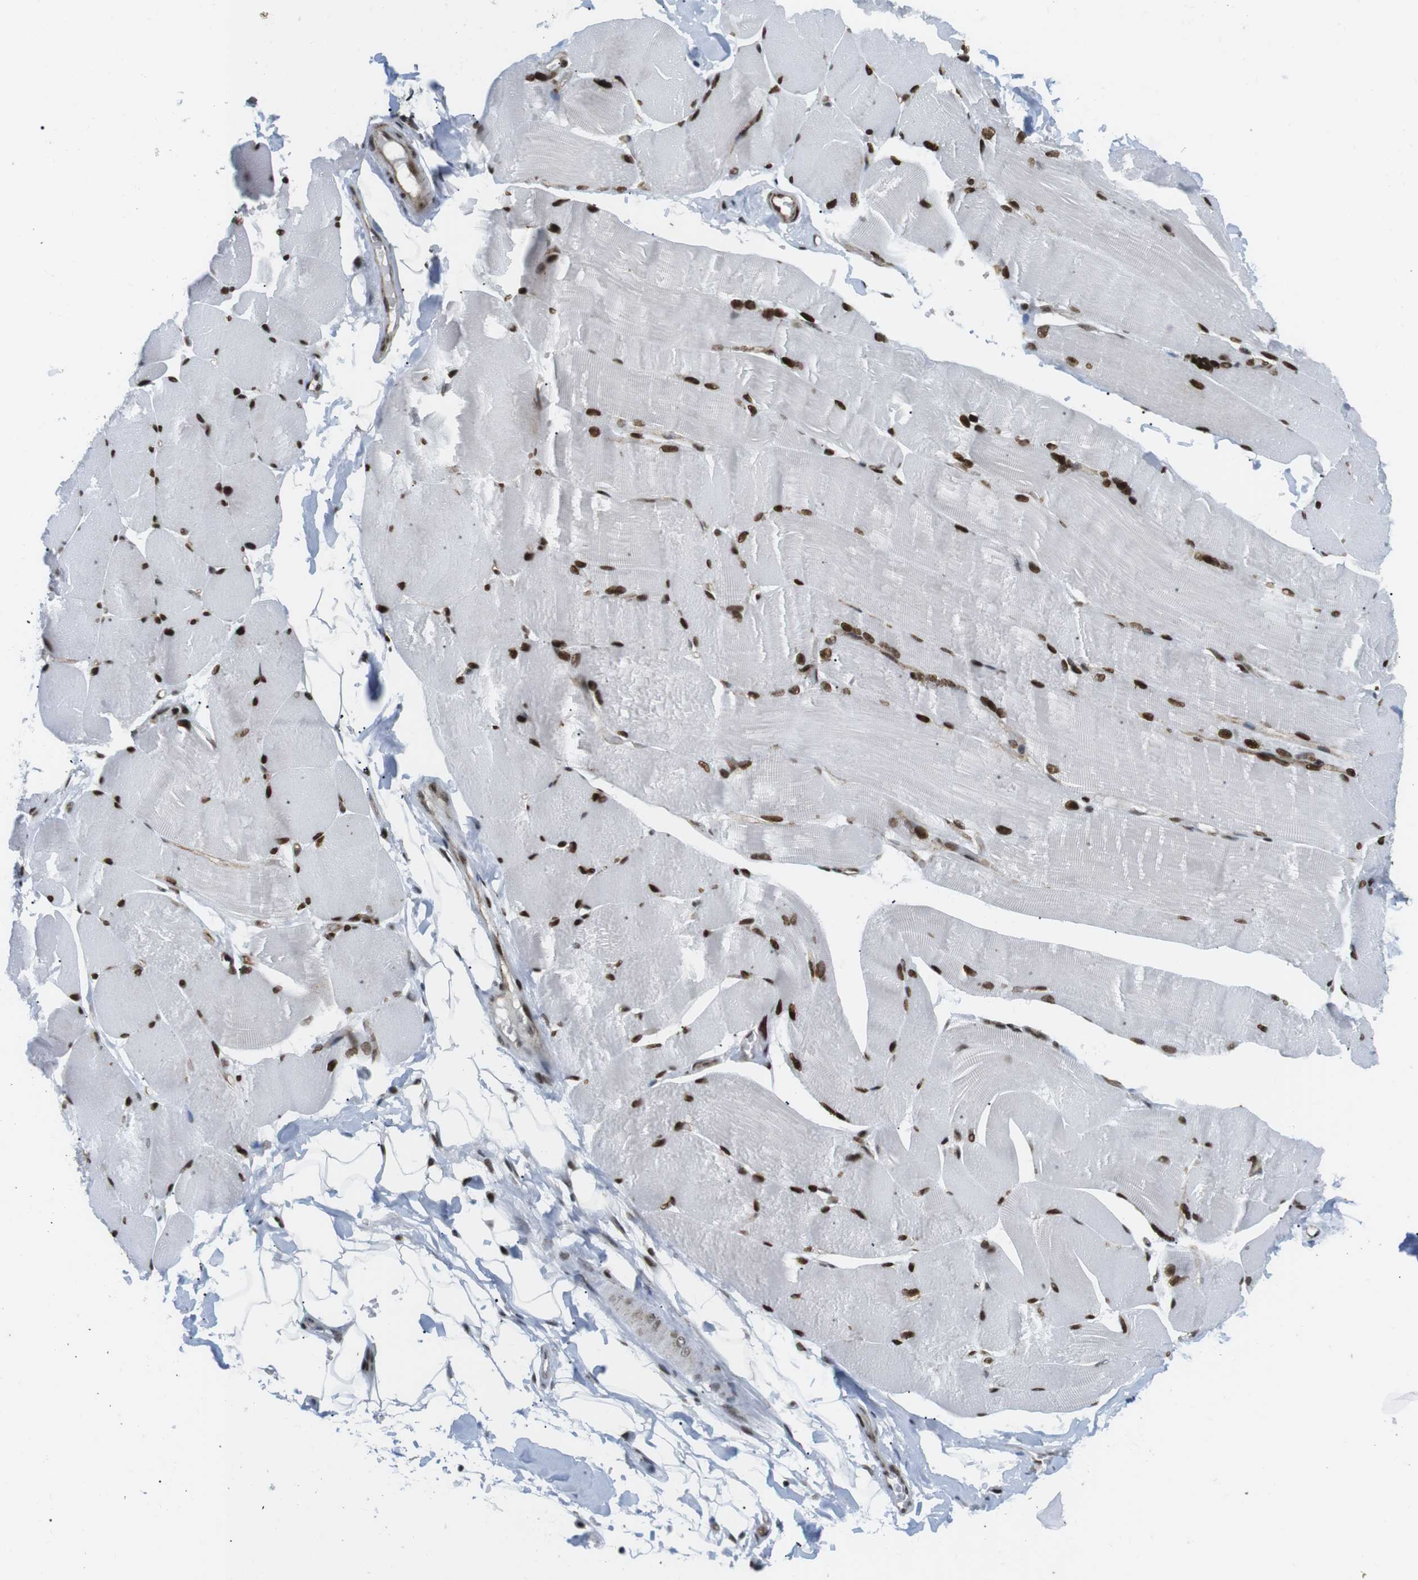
{"staining": {"intensity": "strong", "quantity": ">75%", "location": "nuclear"}, "tissue": "skeletal muscle", "cell_type": "Myocytes", "image_type": "normal", "snomed": [{"axis": "morphology", "description": "Normal tissue, NOS"}, {"axis": "topography", "description": "Skin"}, {"axis": "topography", "description": "Skeletal muscle"}], "caption": "IHC (DAB) staining of benign human skeletal muscle demonstrates strong nuclear protein expression in about >75% of myocytes.", "gene": "ARID1A", "patient": {"sex": "male", "age": 83}}